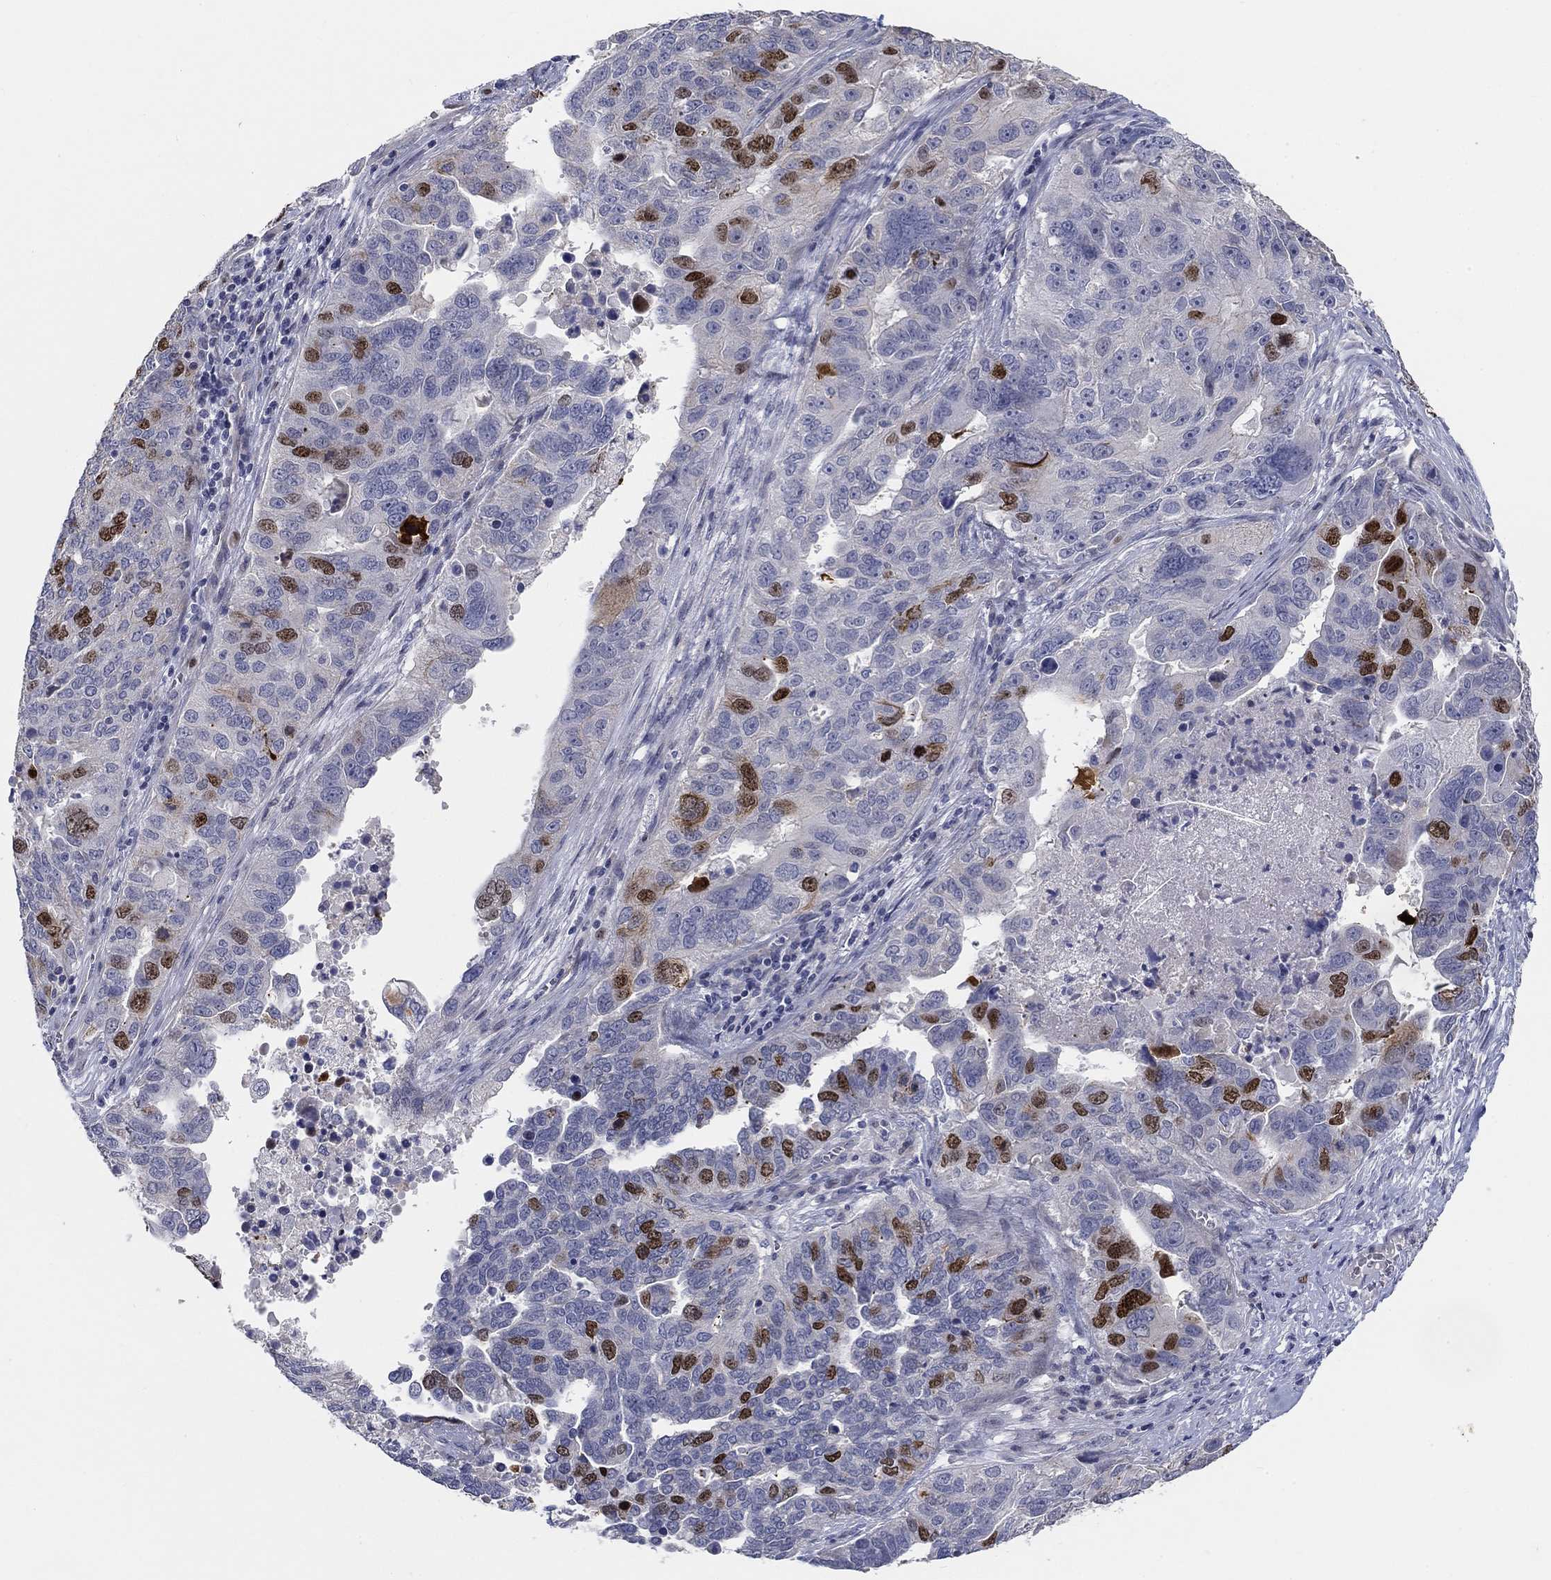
{"staining": {"intensity": "strong", "quantity": "<25%", "location": "nuclear"}, "tissue": "ovarian cancer", "cell_type": "Tumor cells", "image_type": "cancer", "snomed": [{"axis": "morphology", "description": "Carcinoma, endometroid"}, {"axis": "topography", "description": "Soft tissue"}, {"axis": "topography", "description": "Ovary"}], "caption": "DAB immunohistochemical staining of human ovarian cancer (endometroid carcinoma) demonstrates strong nuclear protein expression in about <25% of tumor cells. Immunohistochemistry stains the protein in brown and the nuclei are stained blue.", "gene": "PRC1", "patient": {"sex": "female", "age": 52}}